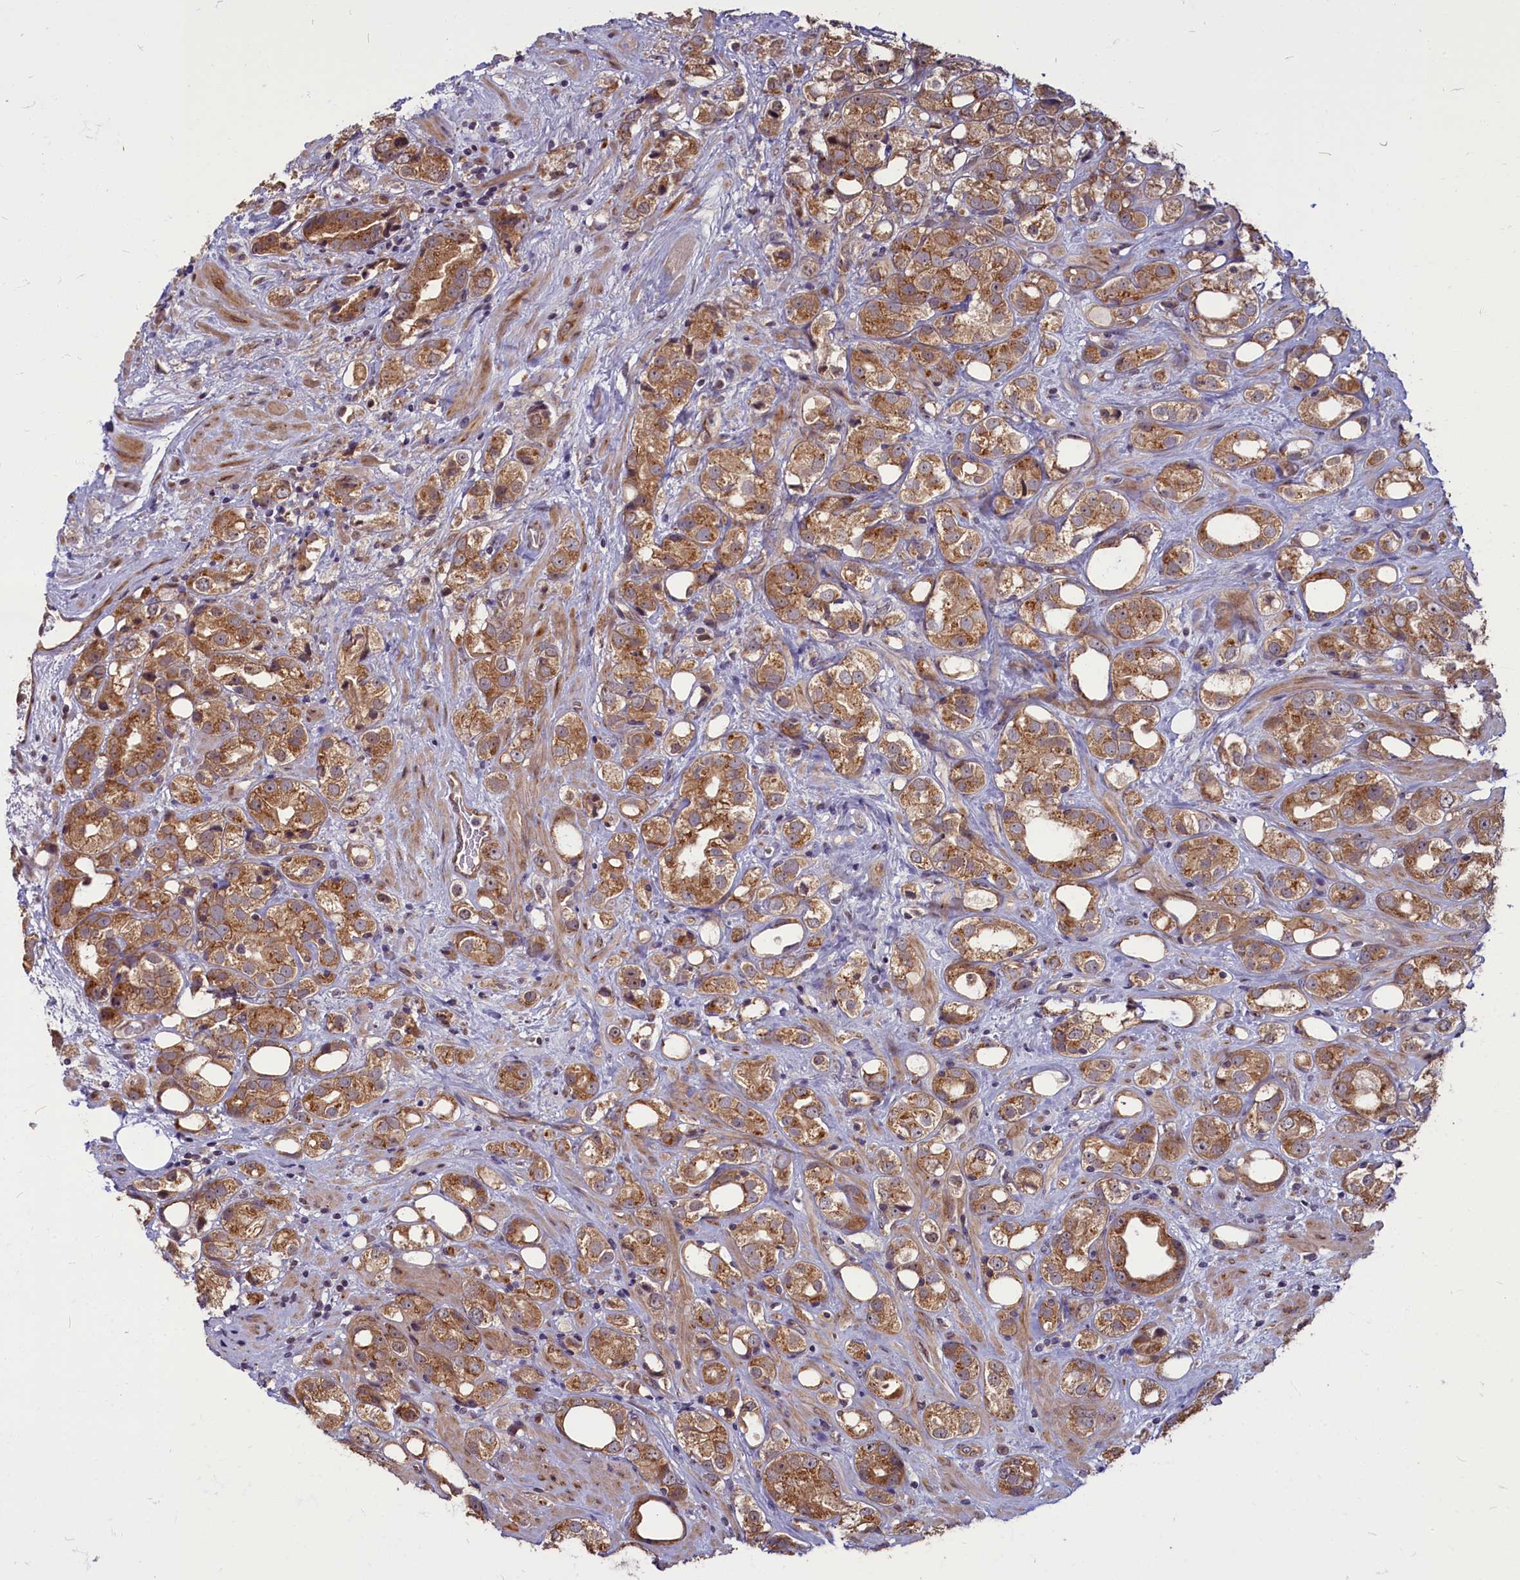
{"staining": {"intensity": "moderate", "quantity": ">75%", "location": "cytoplasmic/membranous"}, "tissue": "prostate cancer", "cell_type": "Tumor cells", "image_type": "cancer", "snomed": [{"axis": "morphology", "description": "Adenocarcinoma, NOS"}, {"axis": "topography", "description": "Prostate"}], "caption": "Prostate adenocarcinoma stained with a brown dye displays moderate cytoplasmic/membranous positive staining in approximately >75% of tumor cells.", "gene": "MYCBP", "patient": {"sex": "male", "age": 79}}